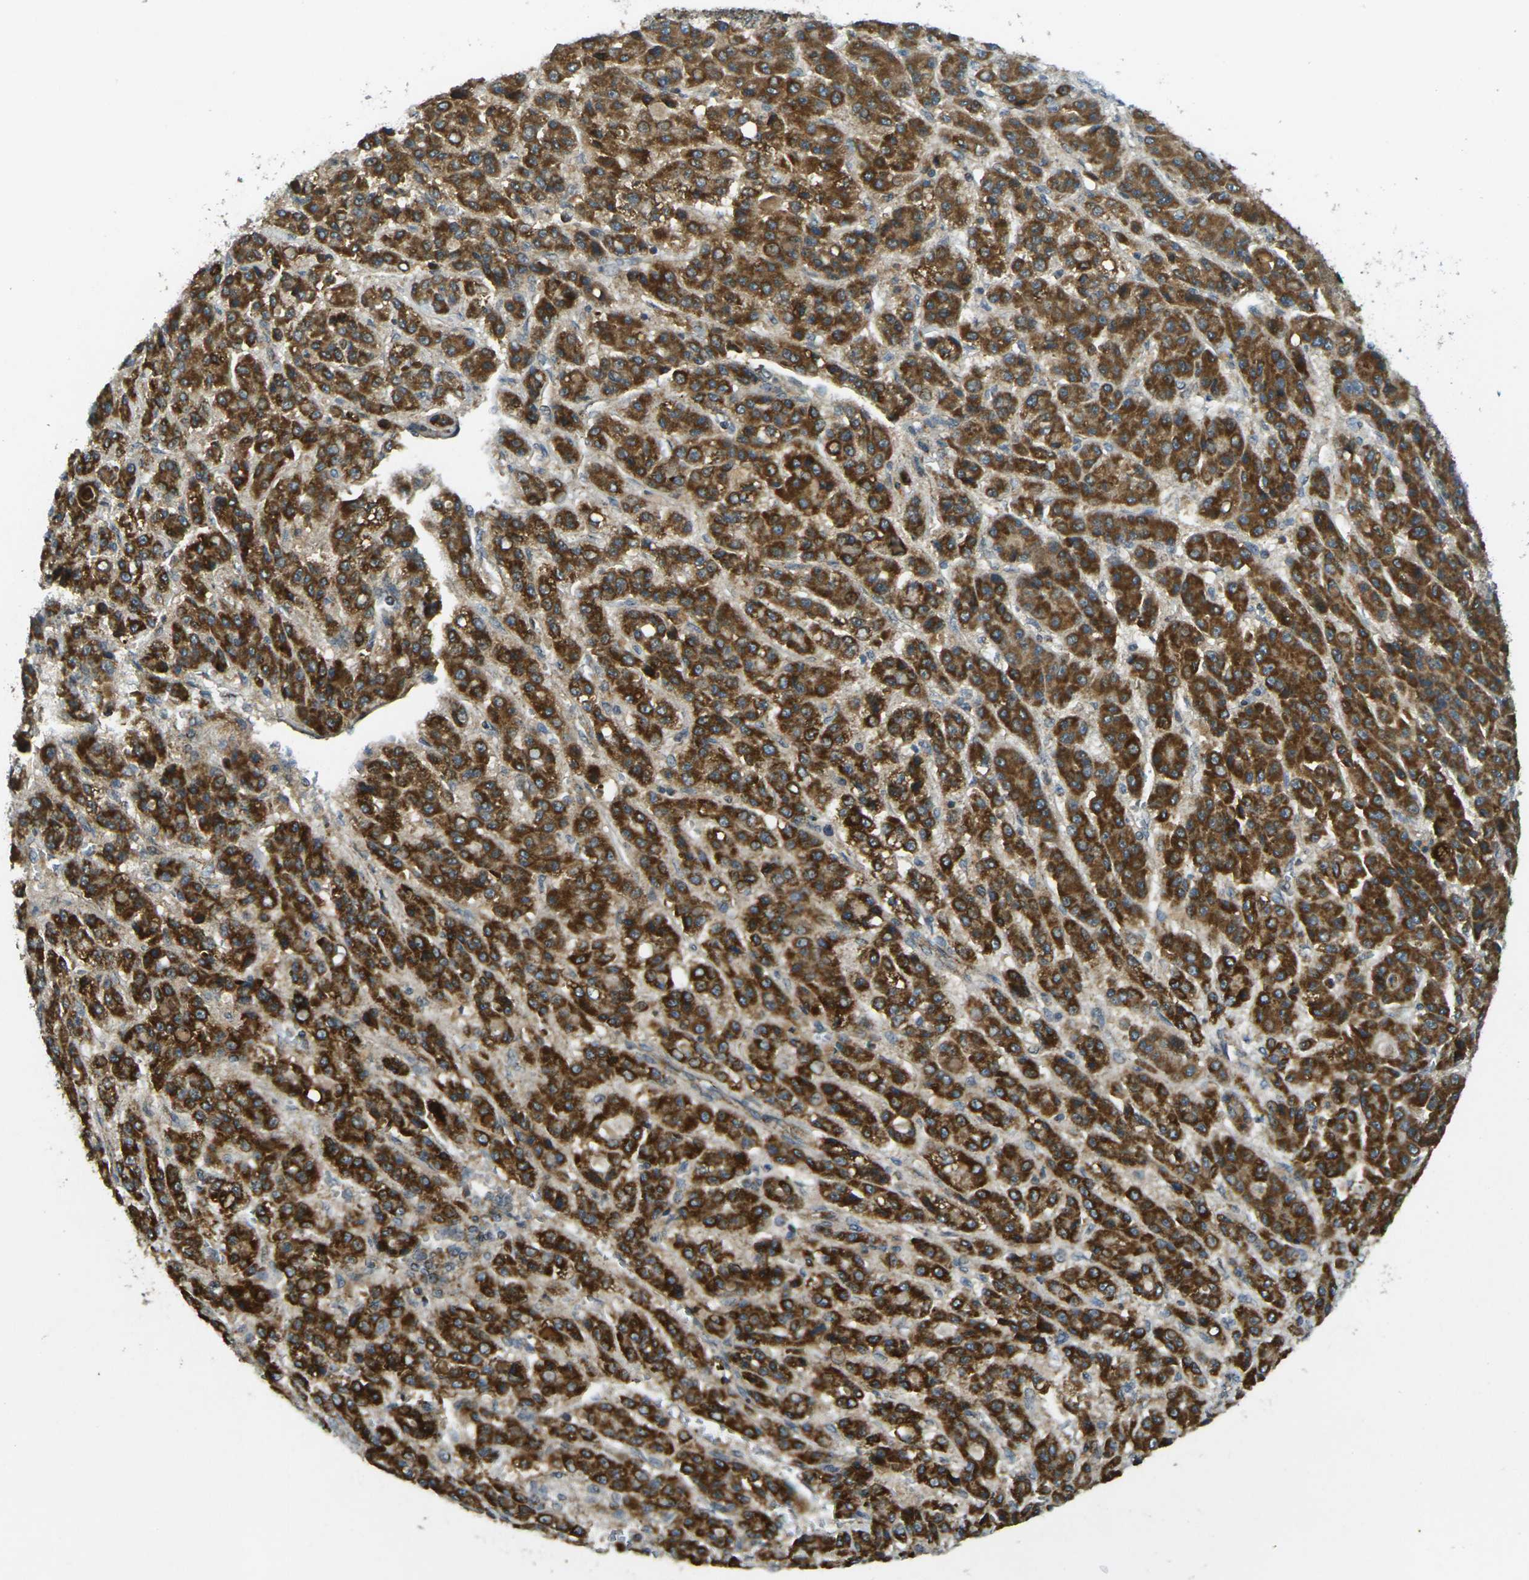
{"staining": {"intensity": "strong", "quantity": ">75%", "location": "cytoplasmic/membranous"}, "tissue": "liver cancer", "cell_type": "Tumor cells", "image_type": "cancer", "snomed": [{"axis": "morphology", "description": "Carcinoma, Hepatocellular, NOS"}, {"axis": "topography", "description": "Liver"}], "caption": "The histopathology image displays a brown stain indicating the presence of a protein in the cytoplasmic/membranous of tumor cells in hepatocellular carcinoma (liver).", "gene": "IGF1R", "patient": {"sex": "male", "age": 70}}